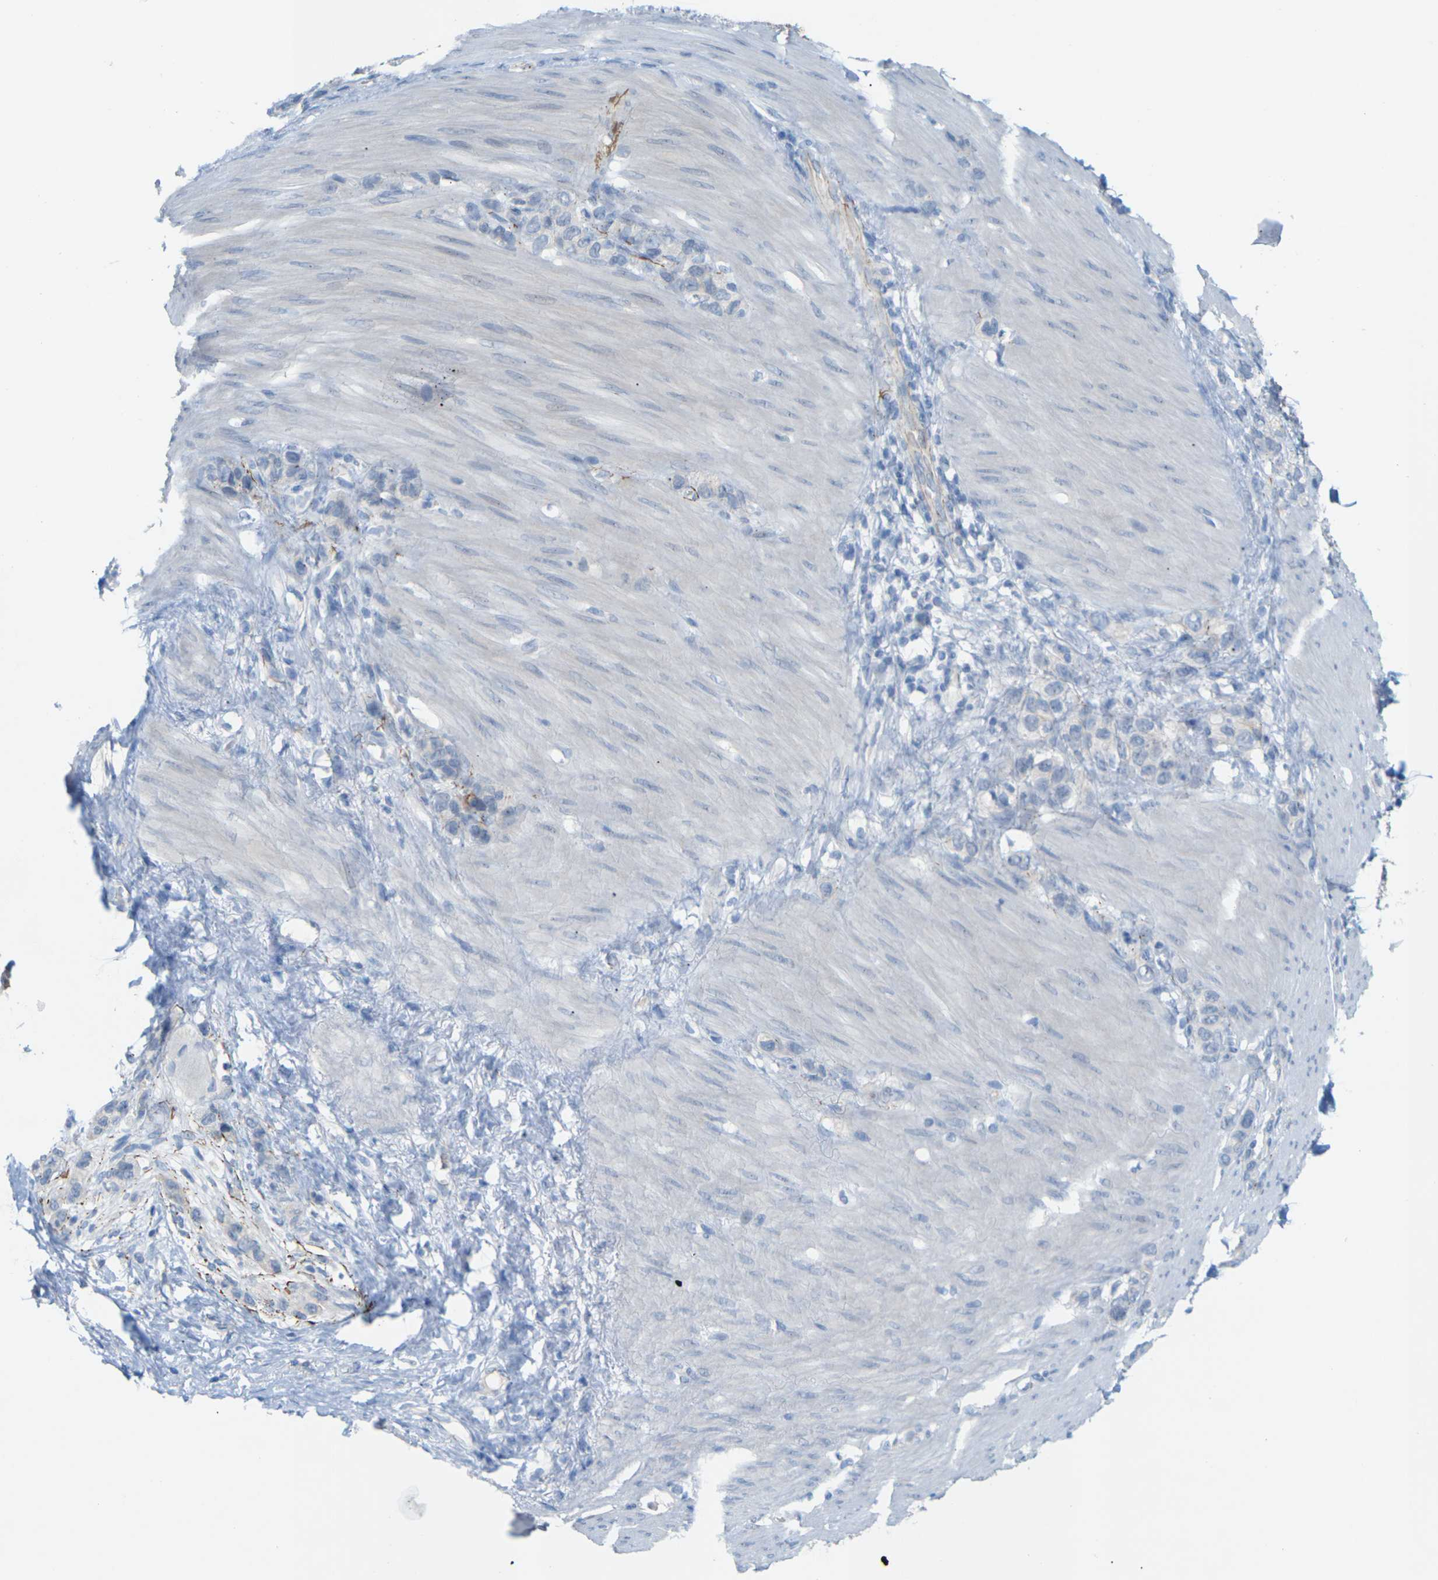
{"staining": {"intensity": "negative", "quantity": "none", "location": "none"}, "tissue": "stomach cancer", "cell_type": "Tumor cells", "image_type": "cancer", "snomed": [{"axis": "morphology", "description": "Normal tissue, NOS"}, {"axis": "morphology", "description": "Adenocarcinoma, NOS"}, {"axis": "morphology", "description": "Adenocarcinoma, High grade"}, {"axis": "topography", "description": "Stomach, upper"}, {"axis": "topography", "description": "Stomach"}], "caption": "Immunohistochemistry (IHC) photomicrograph of neoplastic tissue: human stomach adenocarcinoma stained with DAB (3,3'-diaminobenzidine) exhibits no significant protein expression in tumor cells. The staining was performed using DAB (3,3'-diaminobenzidine) to visualize the protein expression in brown, while the nuclei were stained in blue with hematoxylin (Magnification: 20x).", "gene": "CLDN3", "patient": {"sex": "female", "age": 65}}